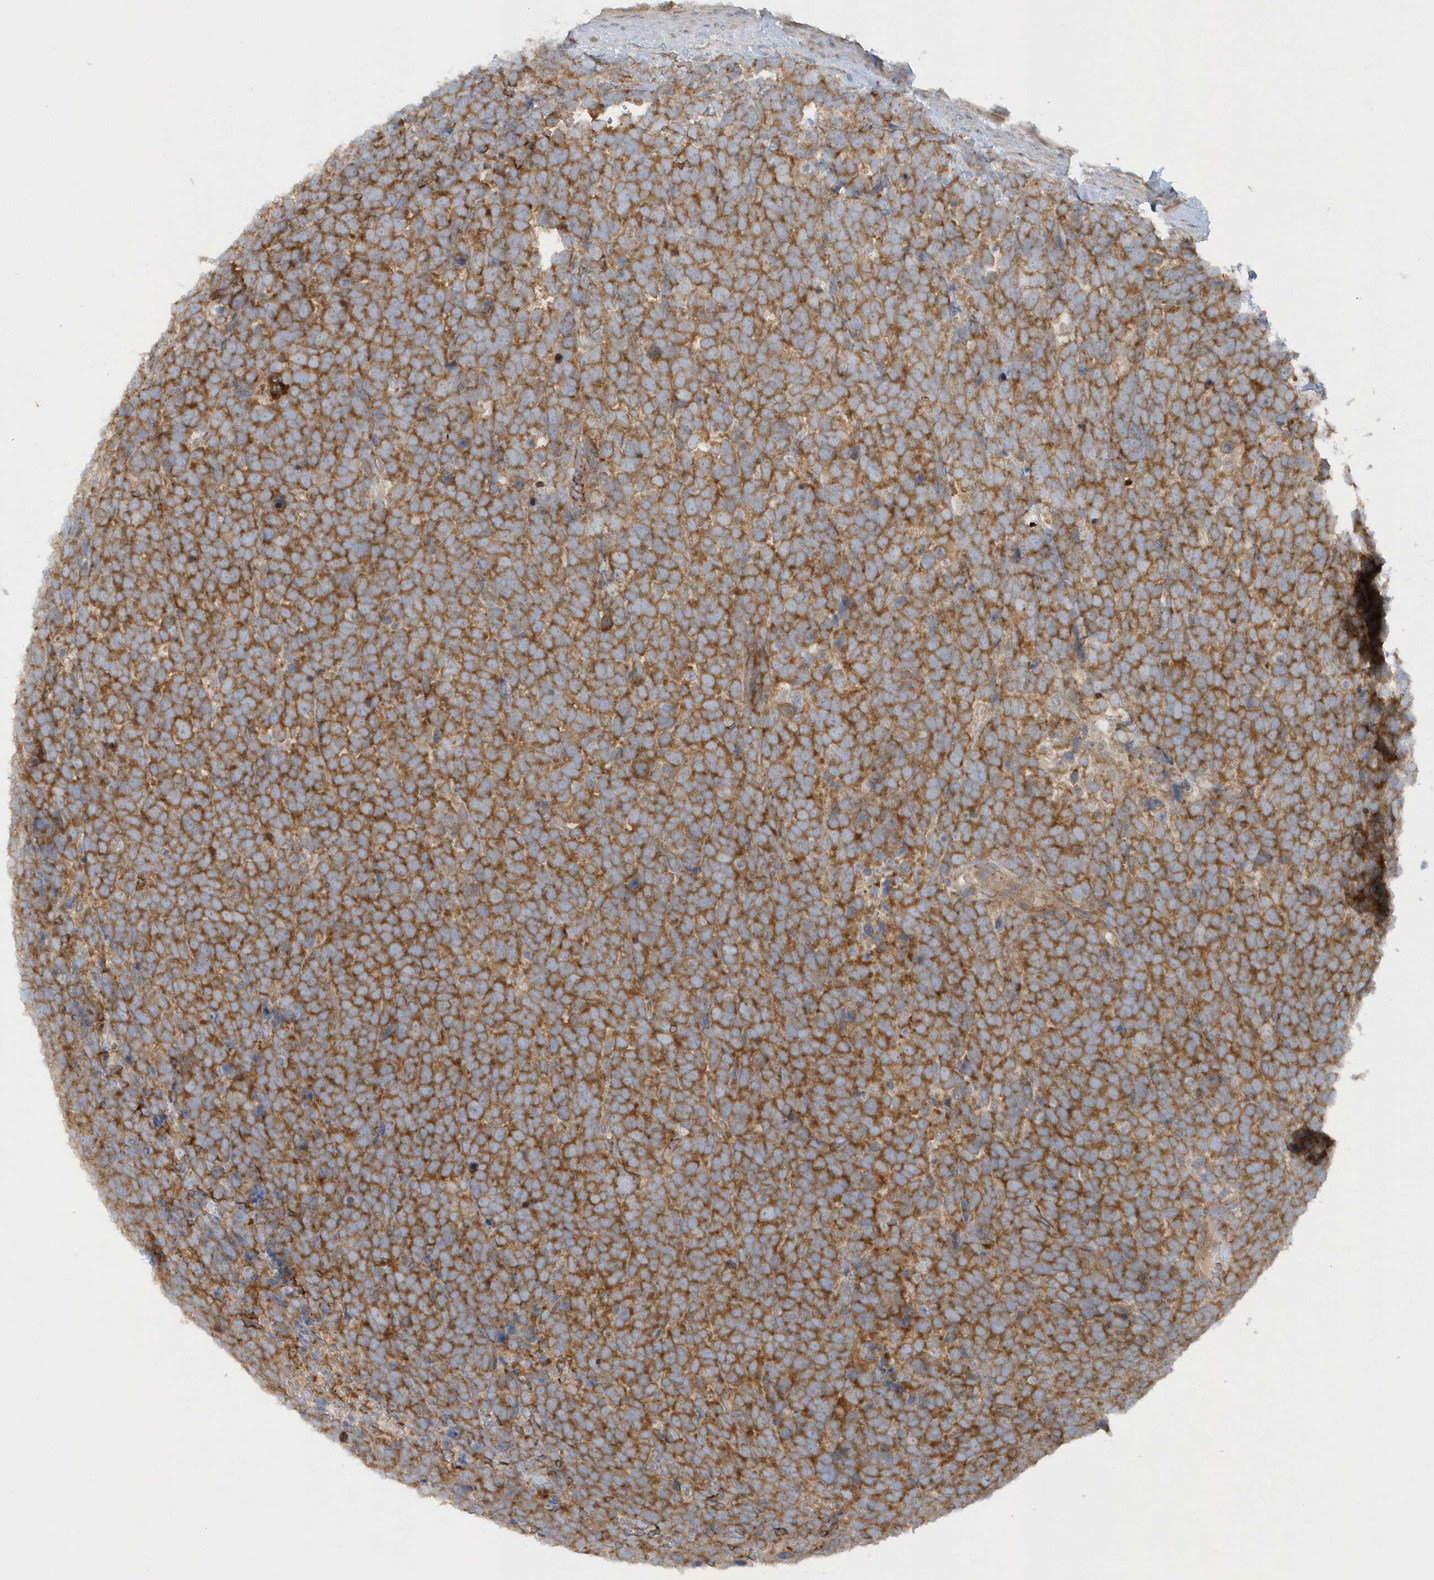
{"staining": {"intensity": "strong", "quantity": ">75%", "location": "cytoplasmic/membranous"}, "tissue": "urothelial cancer", "cell_type": "Tumor cells", "image_type": "cancer", "snomed": [{"axis": "morphology", "description": "Urothelial carcinoma, High grade"}, {"axis": "topography", "description": "Urinary bladder"}], "caption": "Protein expression analysis of human high-grade urothelial carcinoma reveals strong cytoplasmic/membranous staining in approximately >75% of tumor cells. The staining was performed using DAB, with brown indicating positive protein expression. Nuclei are stained blue with hematoxylin.", "gene": "CNOT10", "patient": {"sex": "female", "age": 82}}